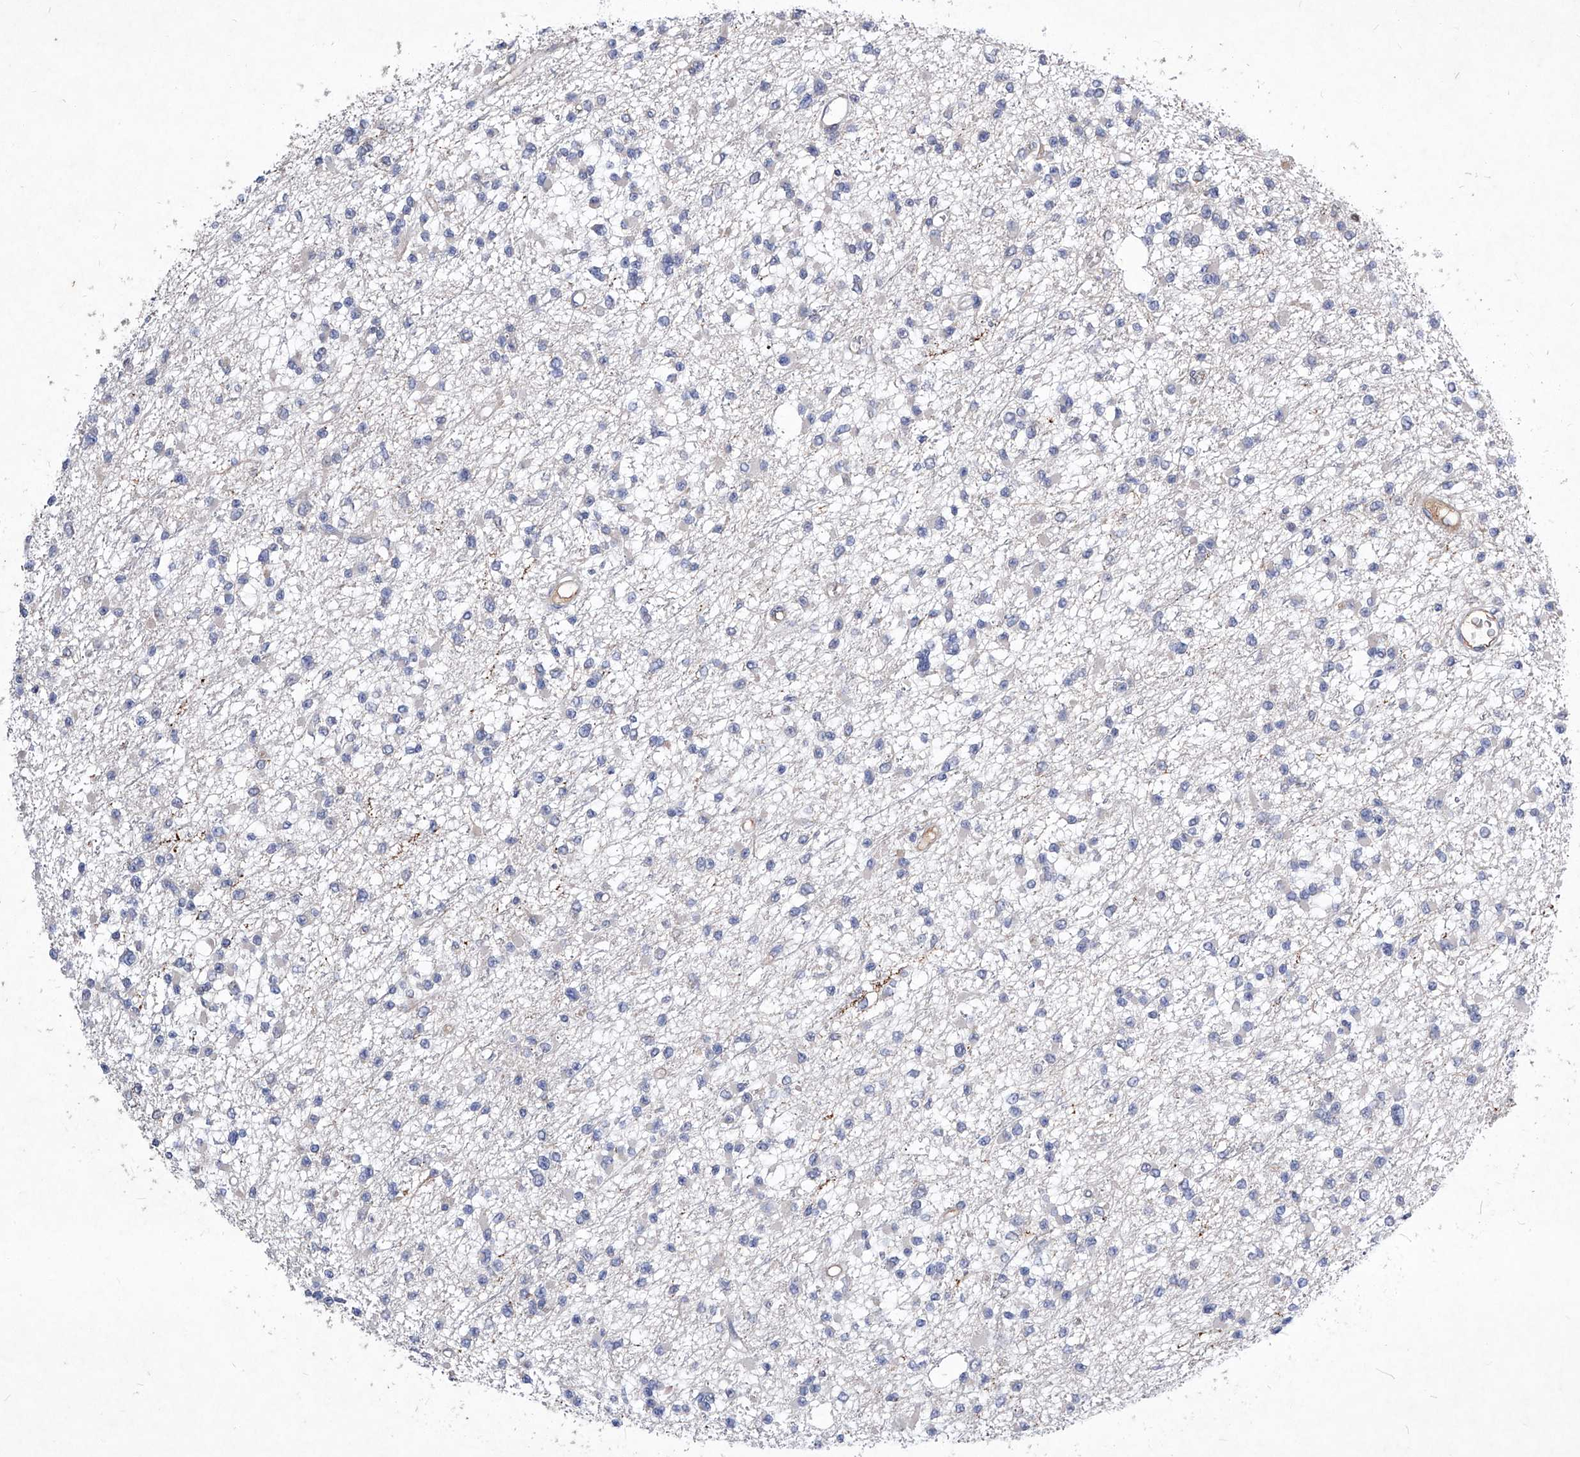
{"staining": {"intensity": "negative", "quantity": "none", "location": "none"}, "tissue": "glioma", "cell_type": "Tumor cells", "image_type": "cancer", "snomed": [{"axis": "morphology", "description": "Glioma, malignant, Low grade"}, {"axis": "topography", "description": "Brain"}], "caption": "Human glioma stained for a protein using IHC shows no positivity in tumor cells.", "gene": "SYNGR1", "patient": {"sex": "female", "age": 22}}